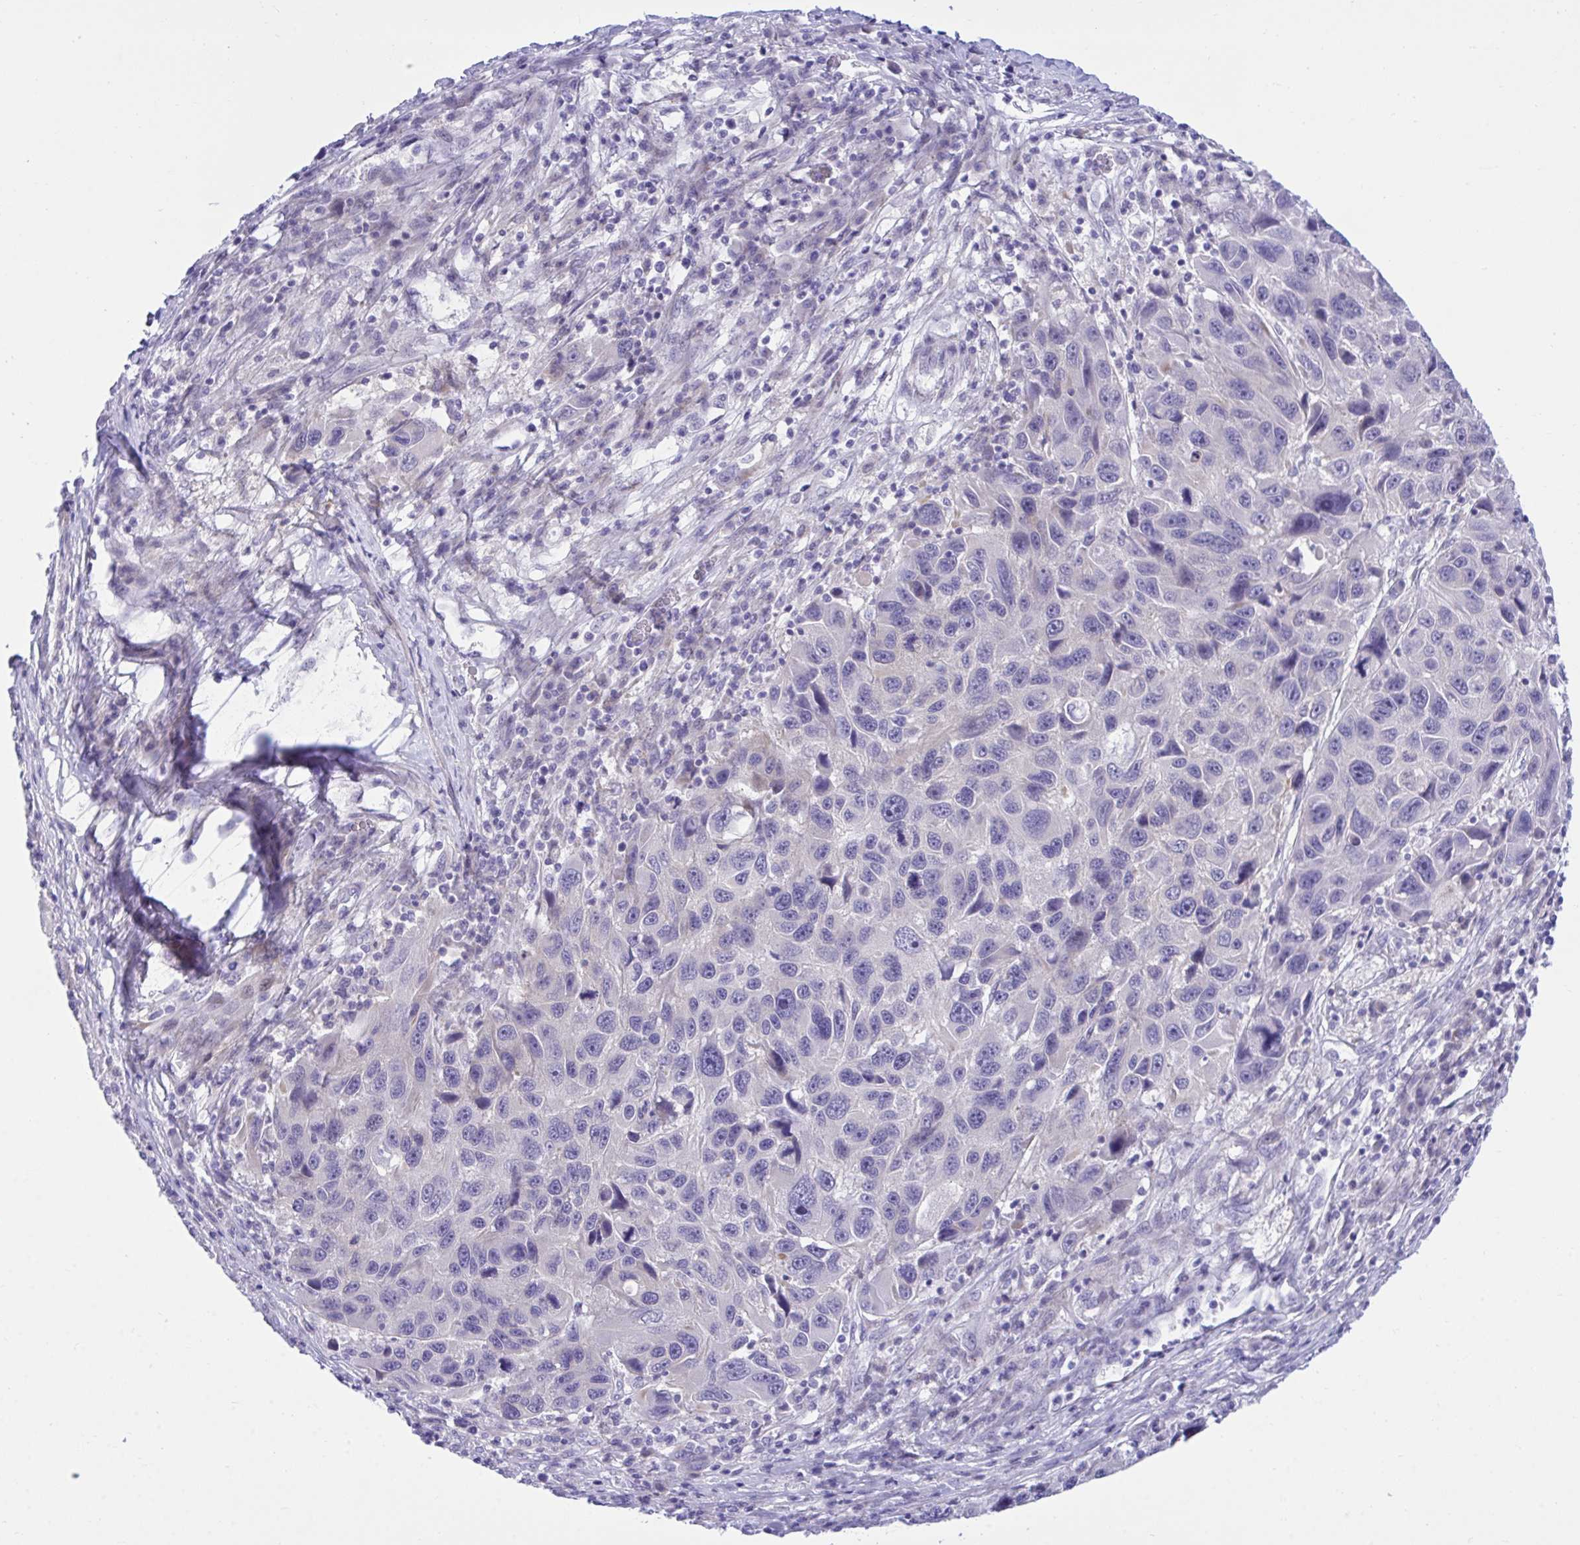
{"staining": {"intensity": "negative", "quantity": "none", "location": "none"}, "tissue": "melanoma", "cell_type": "Tumor cells", "image_type": "cancer", "snomed": [{"axis": "morphology", "description": "Malignant melanoma, NOS"}, {"axis": "topography", "description": "Skin"}], "caption": "Immunohistochemical staining of malignant melanoma shows no significant staining in tumor cells.", "gene": "MED9", "patient": {"sex": "male", "age": 53}}